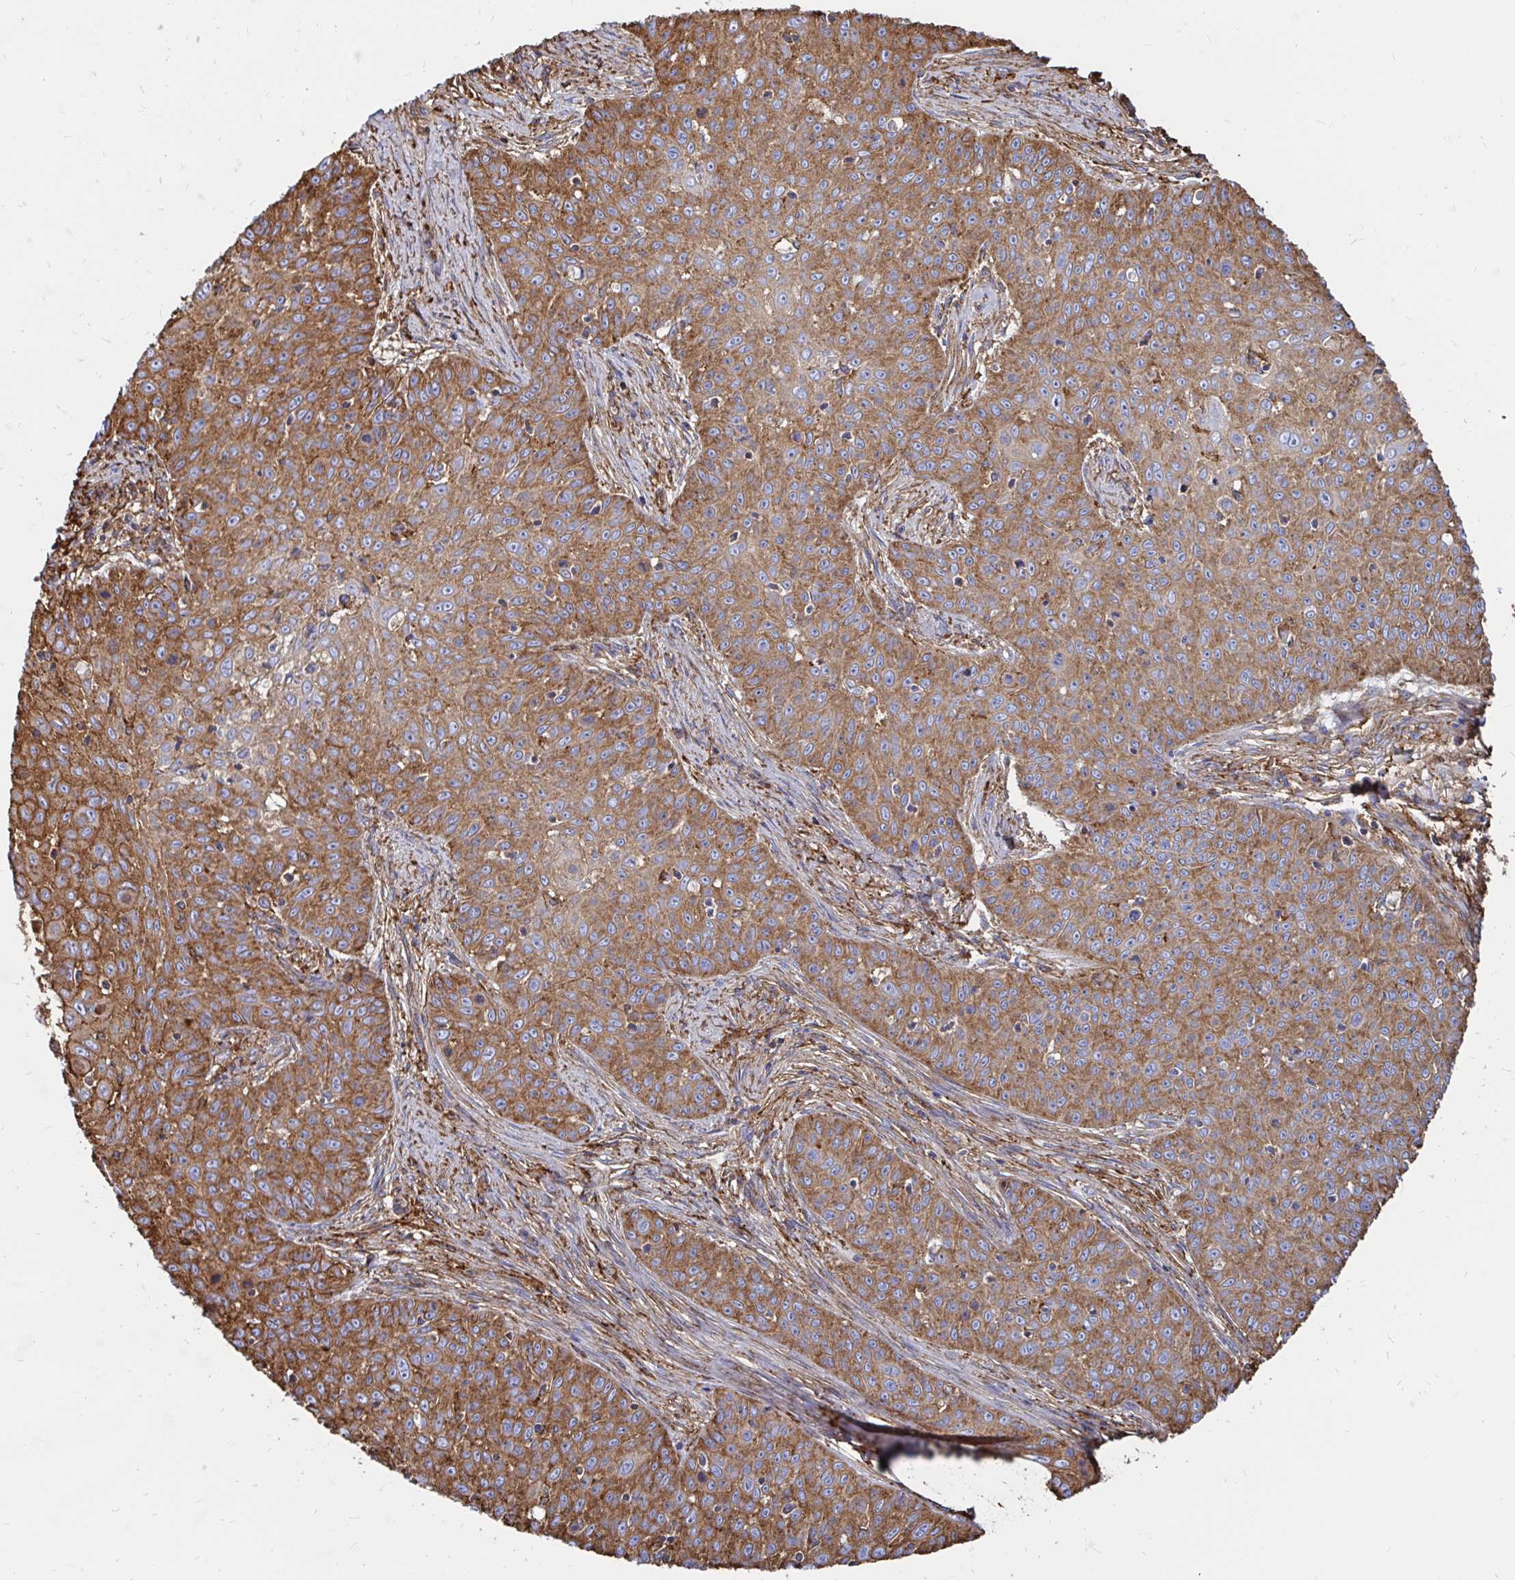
{"staining": {"intensity": "strong", "quantity": ">75%", "location": "cytoplasmic/membranous"}, "tissue": "skin cancer", "cell_type": "Tumor cells", "image_type": "cancer", "snomed": [{"axis": "morphology", "description": "Squamous cell carcinoma, NOS"}, {"axis": "topography", "description": "Skin"}], "caption": "About >75% of tumor cells in human skin cancer exhibit strong cytoplasmic/membranous protein staining as visualized by brown immunohistochemical staining.", "gene": "CLTC", "patient": {"sex": "male", "age": 82}}